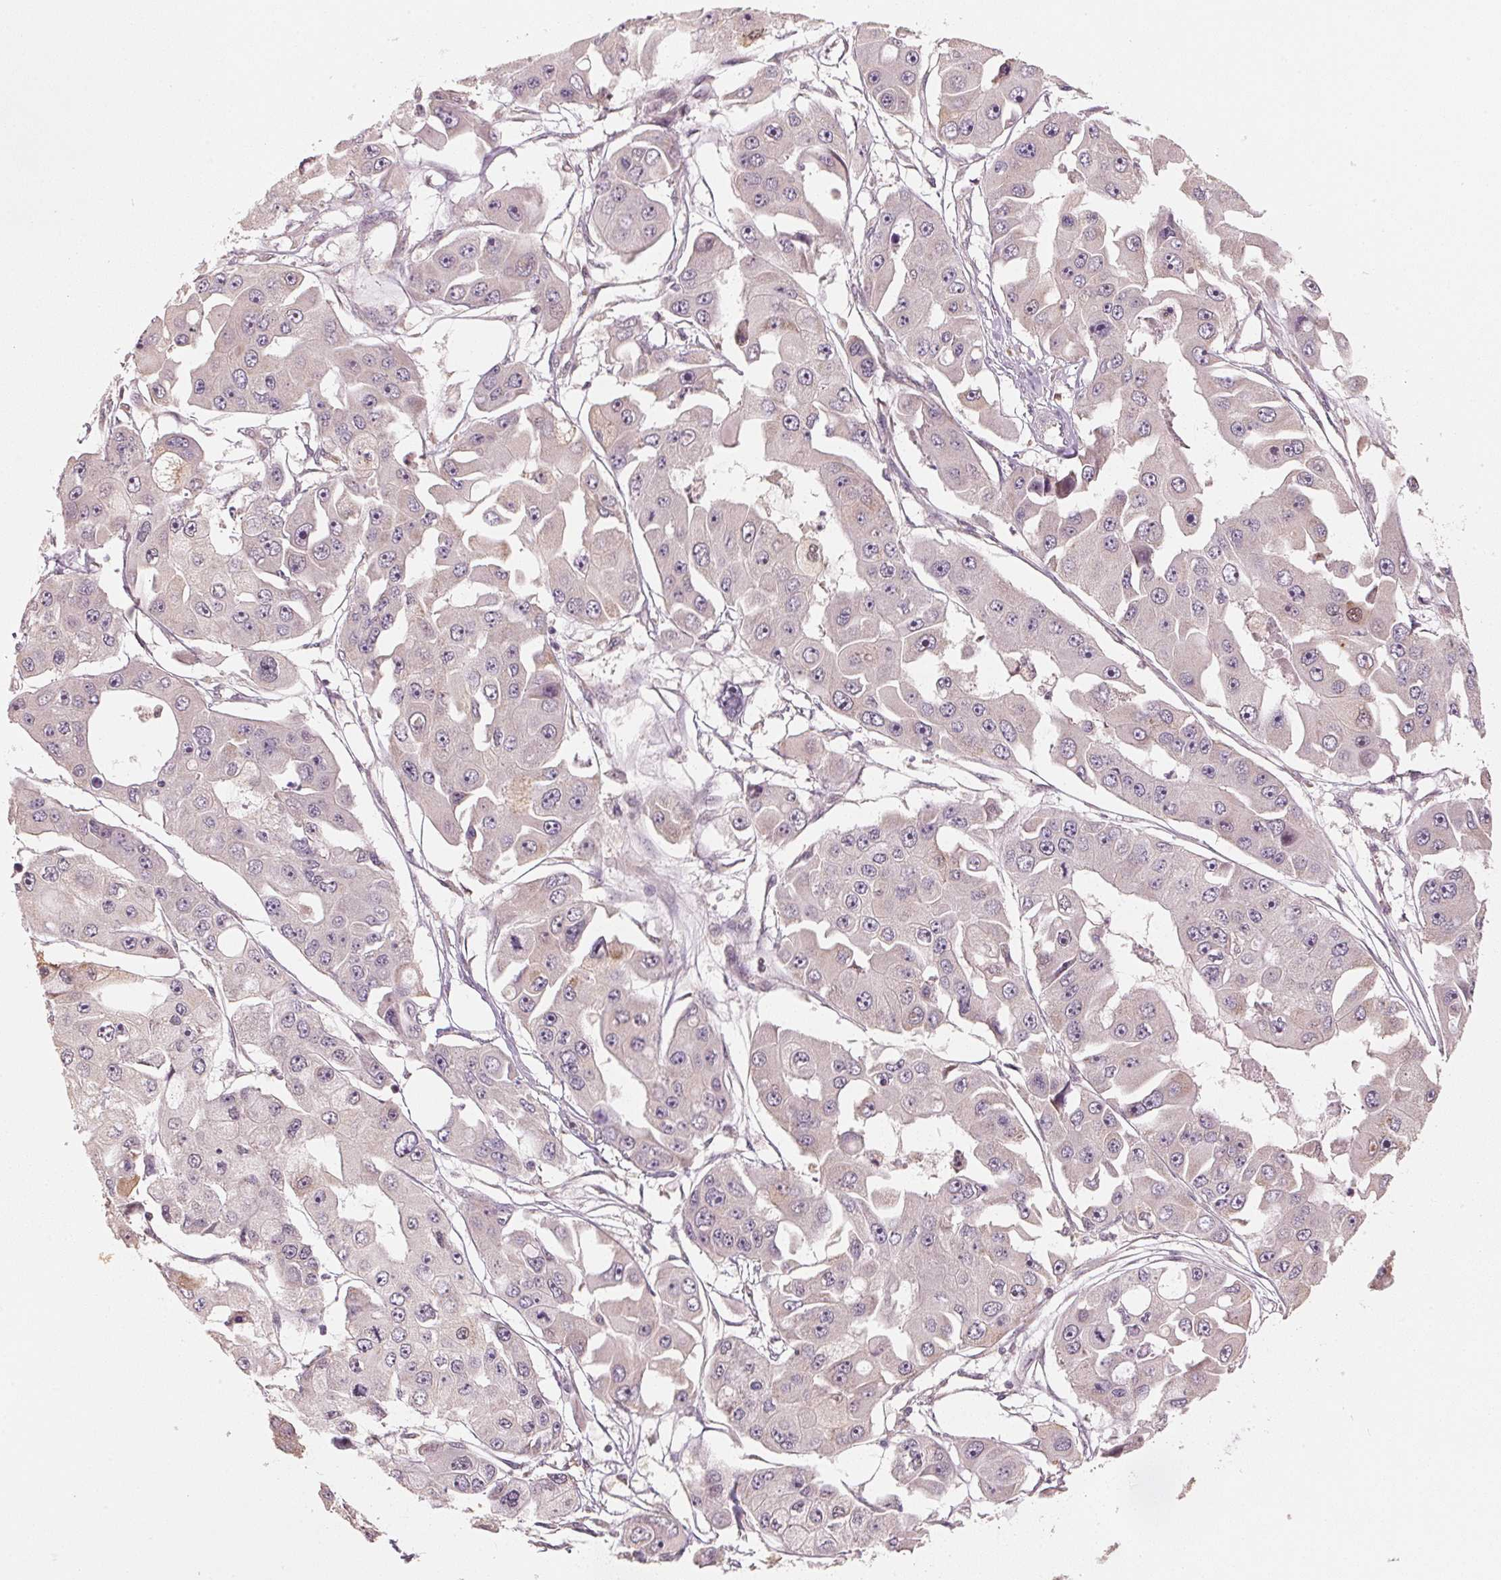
{"staining": {"intensity": "negative", "quantity": "none", "location": "none"}, "tissue": "ovarian cancer", "cell_type": "Tumor cells", "image_type": "cancer", "snomed": [{"axis": "morphology", "description": "Cystadenocarcinoma, serous, NOS"}, {"axis": "topography", "description": "Ovary"}], "caption": "This image is of ovarian cancer stained with immunohistochemistry (IHC) to label a protein in brown with the nuclei are counter-stained blue. There is no positivity in tumor cells.", "gene": "C2orf73", "patient": {"sex": "female", "age": 56}}